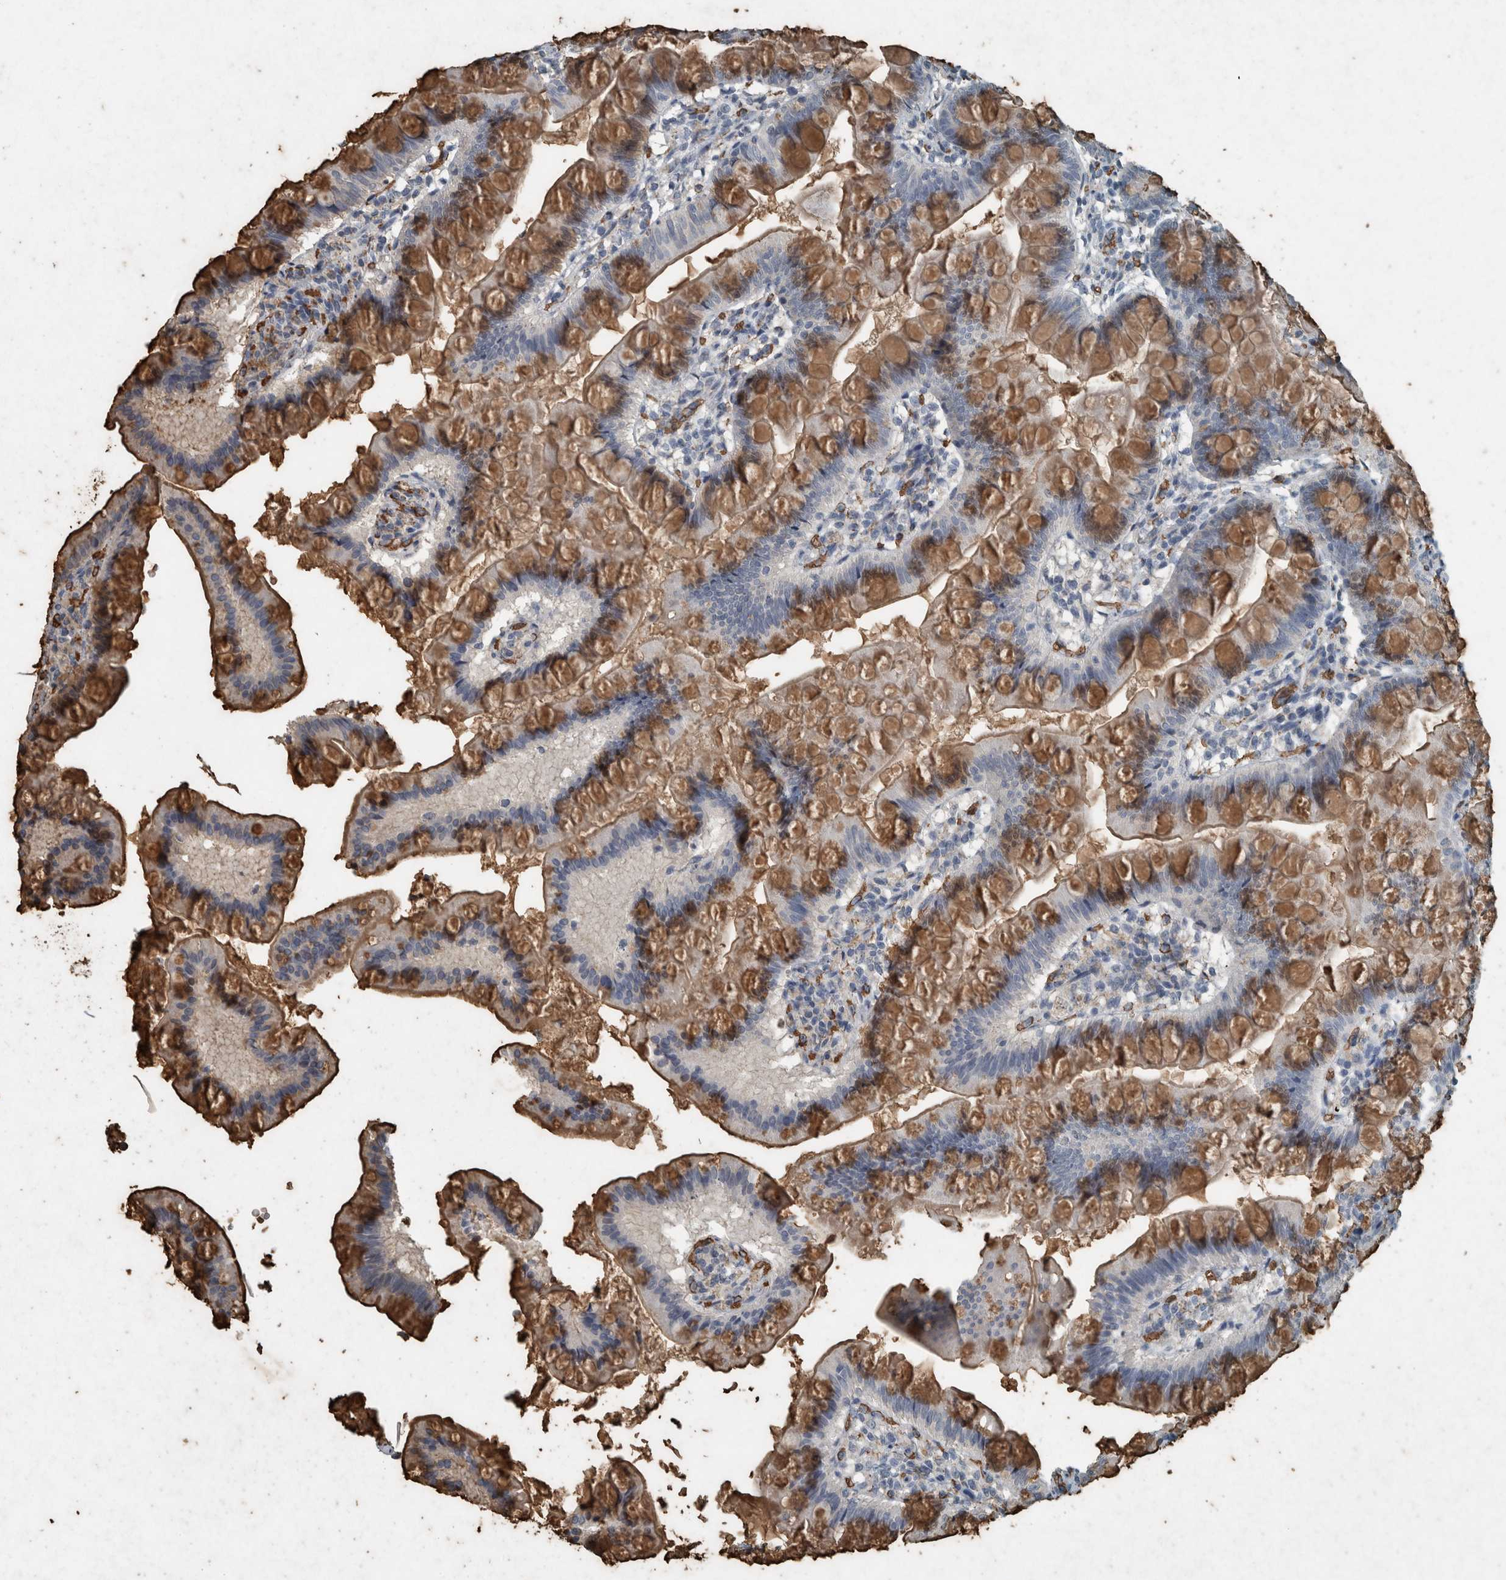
{"staining": {"intensity": "moderate", "quantity": "25%-75%", "location": "cytoplasmic/membranous"}, "tissue": "small intestine", "cell_type": "Glandular cells", "image_type": "normal", "snomed": [{"axis": "morphology", "description": "Normal tissue, NOS"}, {"axis": "topography", "description": "Small intestine"}], "caption": "IHC image of normal human small intestine stained for a protein (brown), which displays medium levels of moderate cytoplasmic/membranous staining in about 25%-75% of glandular cells.", "gene": "LBP", "patient": {"sex": "male", "age": 7}}